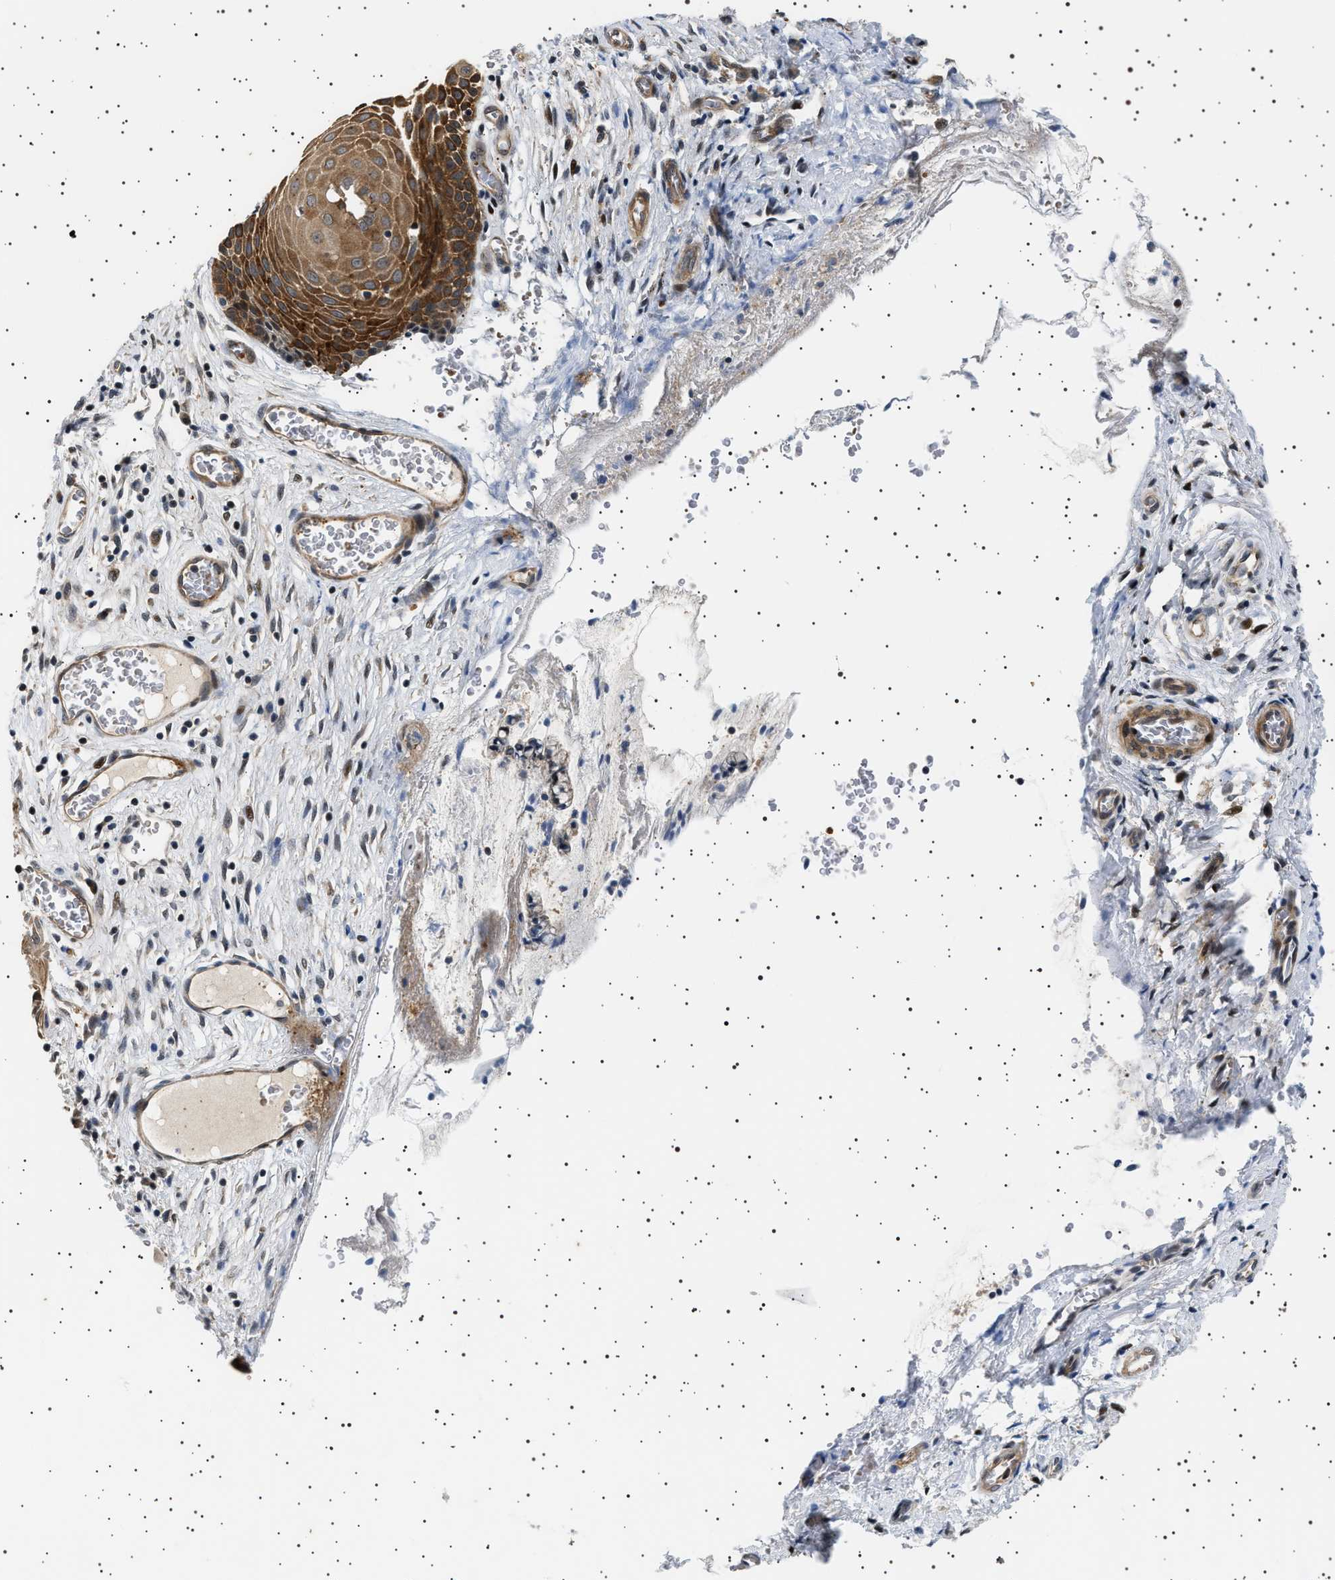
{"staining": {"intensity": "strong", "quantity": ">75%", "location": "cytoplasmic/membranous,nuclear"}, "tissue": "cervix", "cell_type": "Squamous epithelial cells", "image_type": "normal", "snomed": [{"axis": "morphology", "description": "Normal tissue, NOS"}, {"axis": "topography", "description": "Cervix"}], "caption": "Immunohistochemical staining of unremarkable human cervix reveals strong cytoplasmic/membranous,nuclear protein positivity in about >75% of squamous epithelial cells. (Brightfield microscopy of DAB IHC at high magnification).", "gene": "BAG3", "patient": {"sex": "female", "age": 55}}